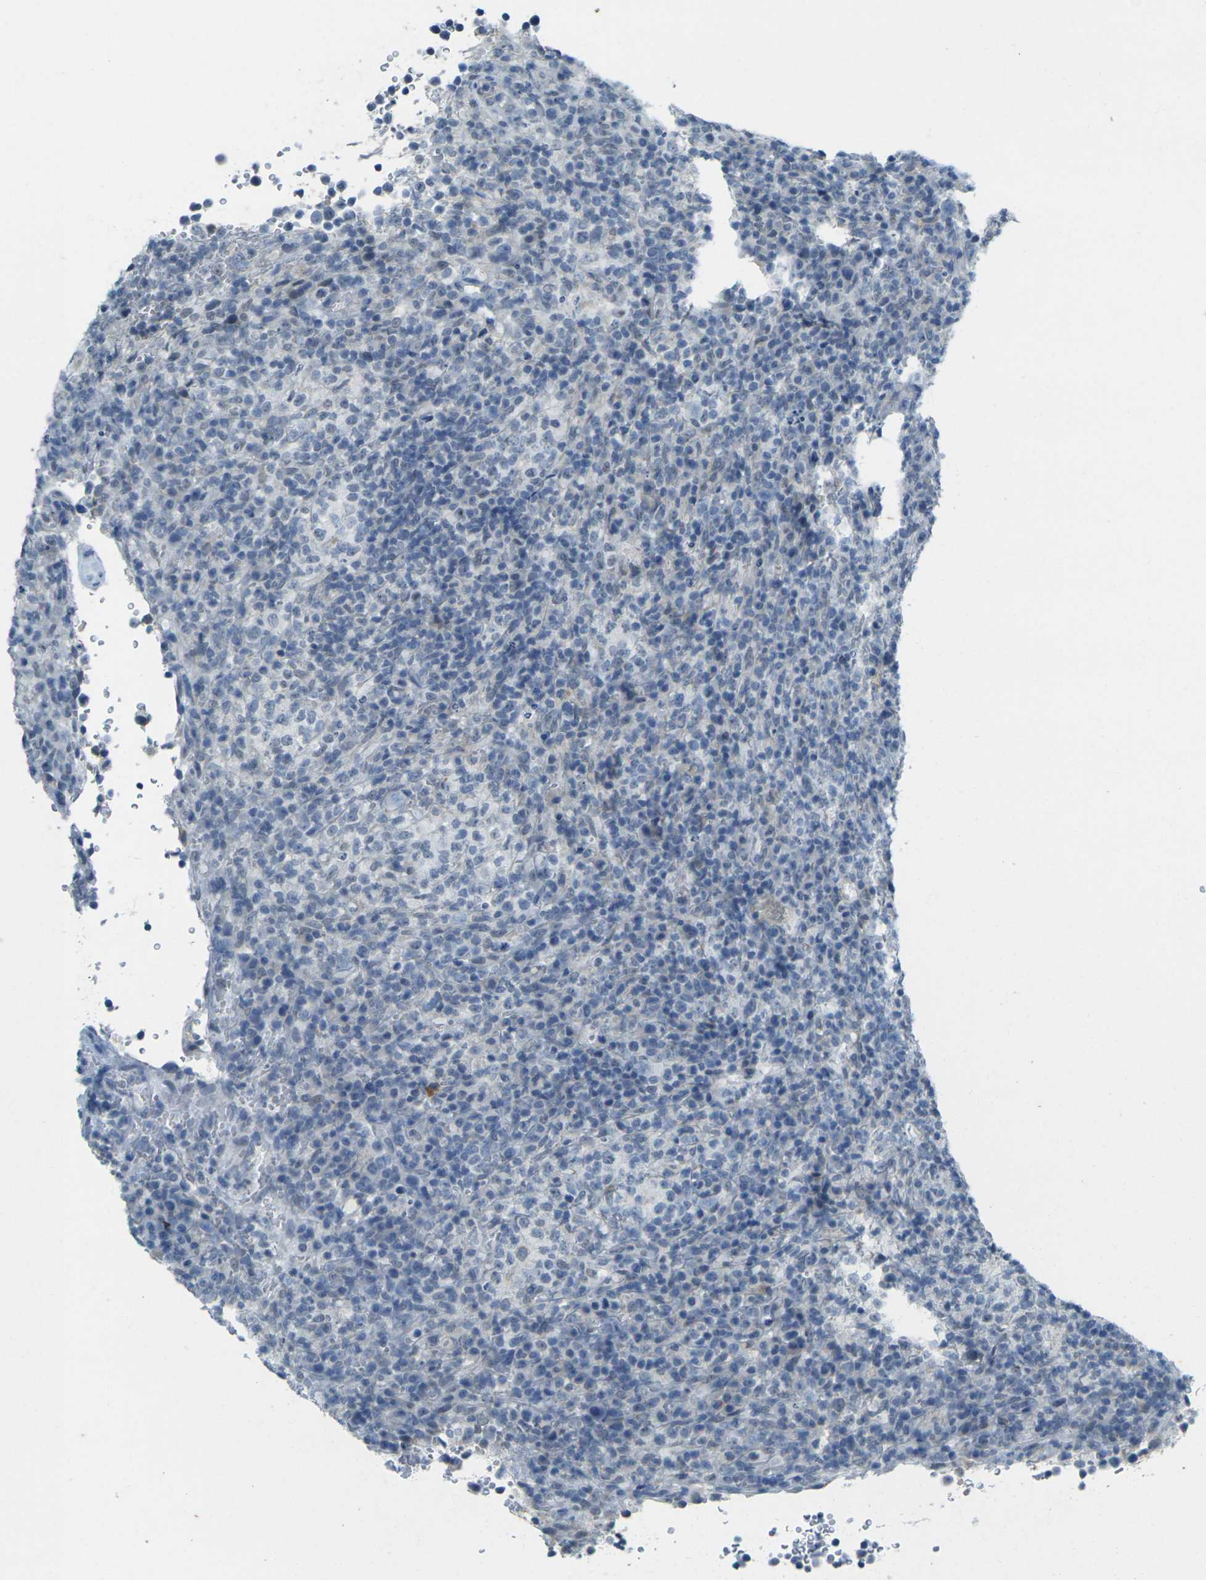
{"staining": {"intensity": "negative", "quantity": "none", "location": "none"}, "tissue": "lymphoma", "cell_type": "Tumor cells", "image_type": "cancer", "snomed": [{"axis": "morphology", "description": "Malignant lymphoma, non-Hodgkin's type, High grade"}, {"axis": "topography", "description": "Lymph node"}], "caption": "Histopathology image shows no protein staining in tumor cells of high-grade malignant lymphoma, non-Hodgkin's type tissue.", "gene": "SPTBN2", "patient": {"sex": "female", "age": 76}}